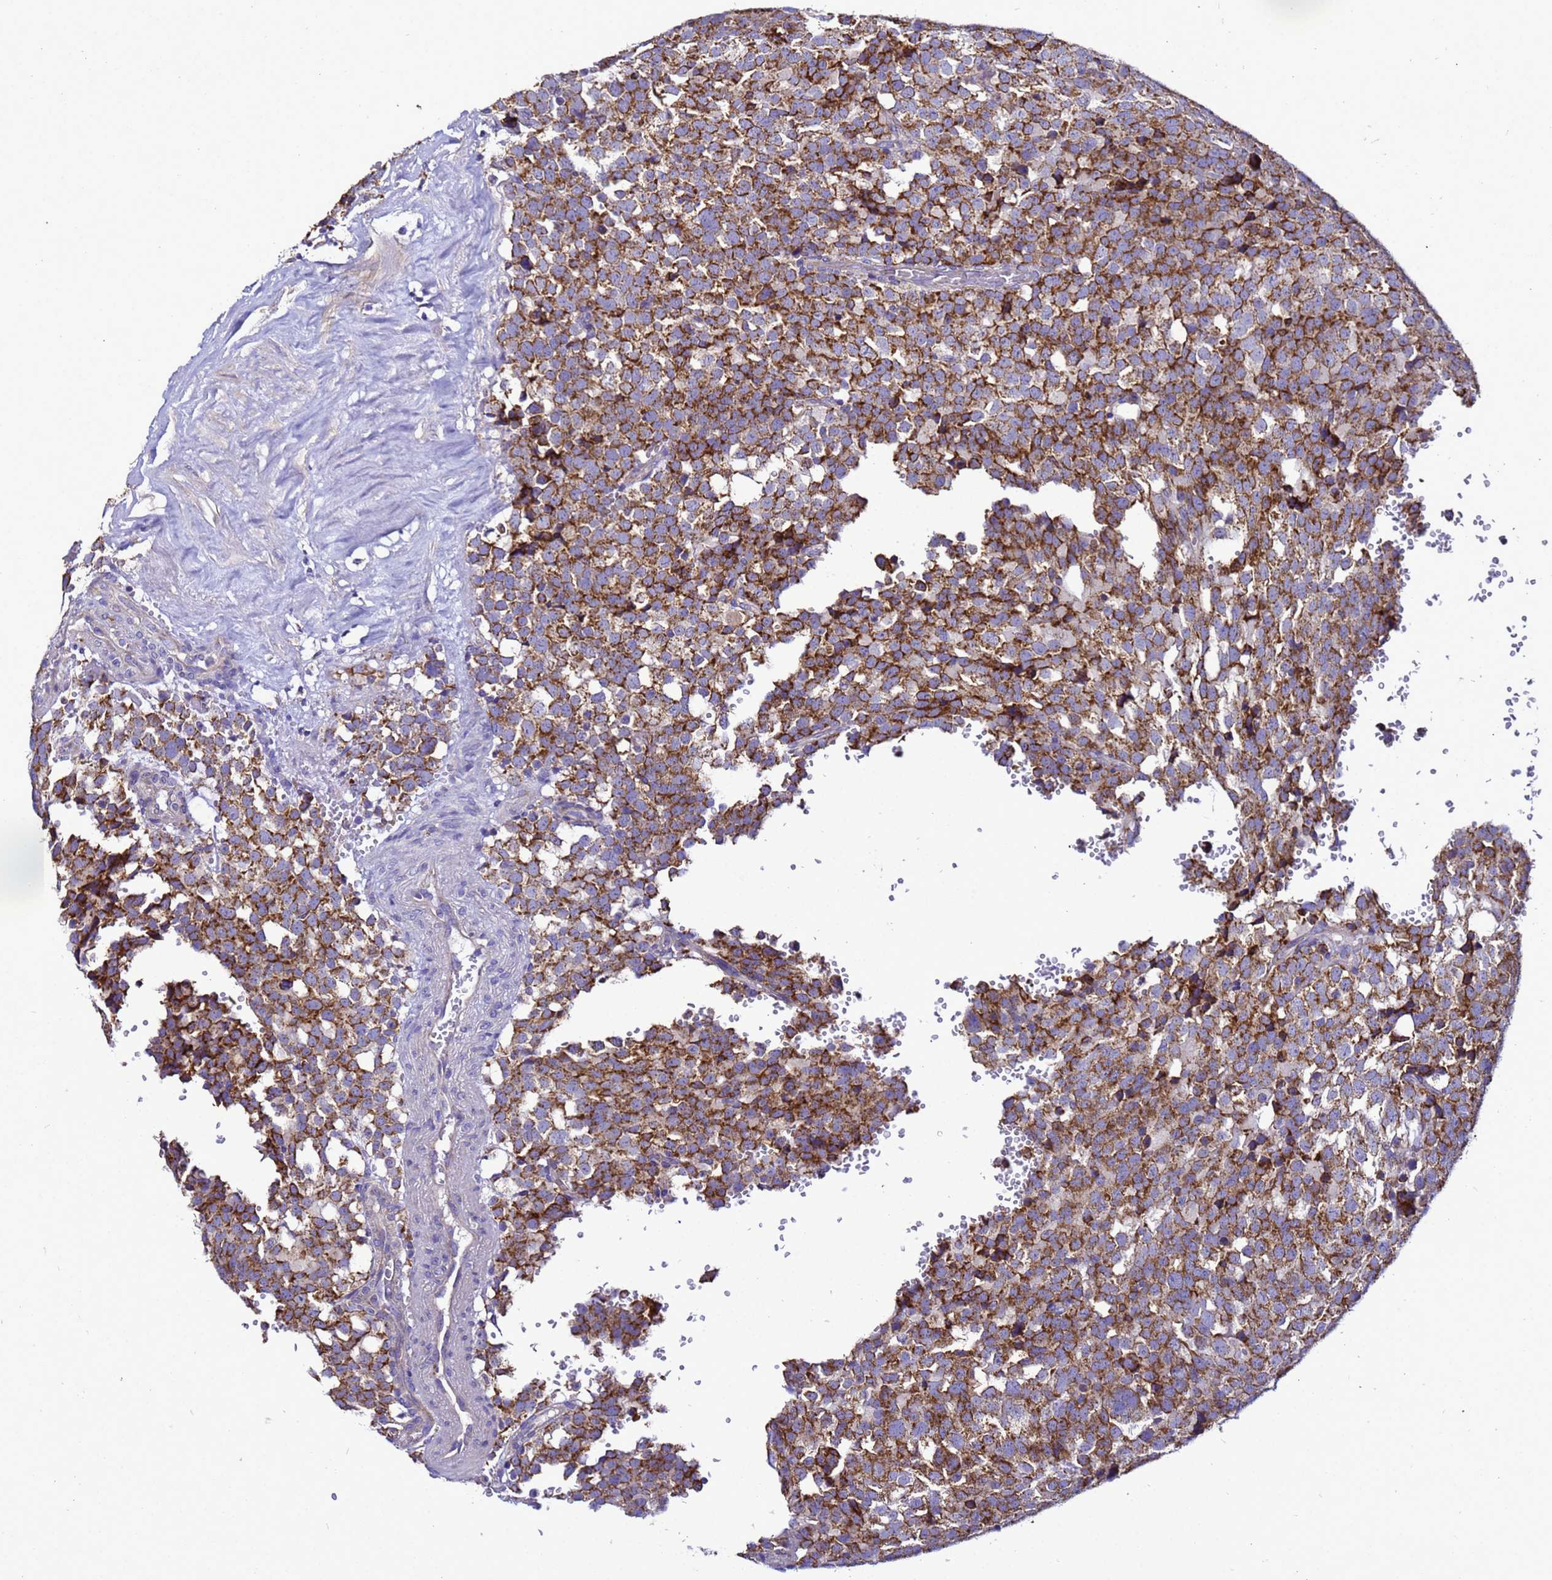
{"staining": {"intensity": "strong", "quantity": ">75%", "location": "cytoplasmic/membranous"}, "tissue": "testis cancer", "cell_type": "Tumor cells", "image_type": "cancer", "snomed": [{"axis": "morphology", "description": "Seminoma, NOS"}, {"axis": "topography", "description": "Testis"}], "caption": "Testis cancer (seminoma) tissue shows strong cytoplasmic/membranous positivity in about >75% of tumor cells", "gene": "HIGD2A", "patient": {"sex": "male", "age": 71}}